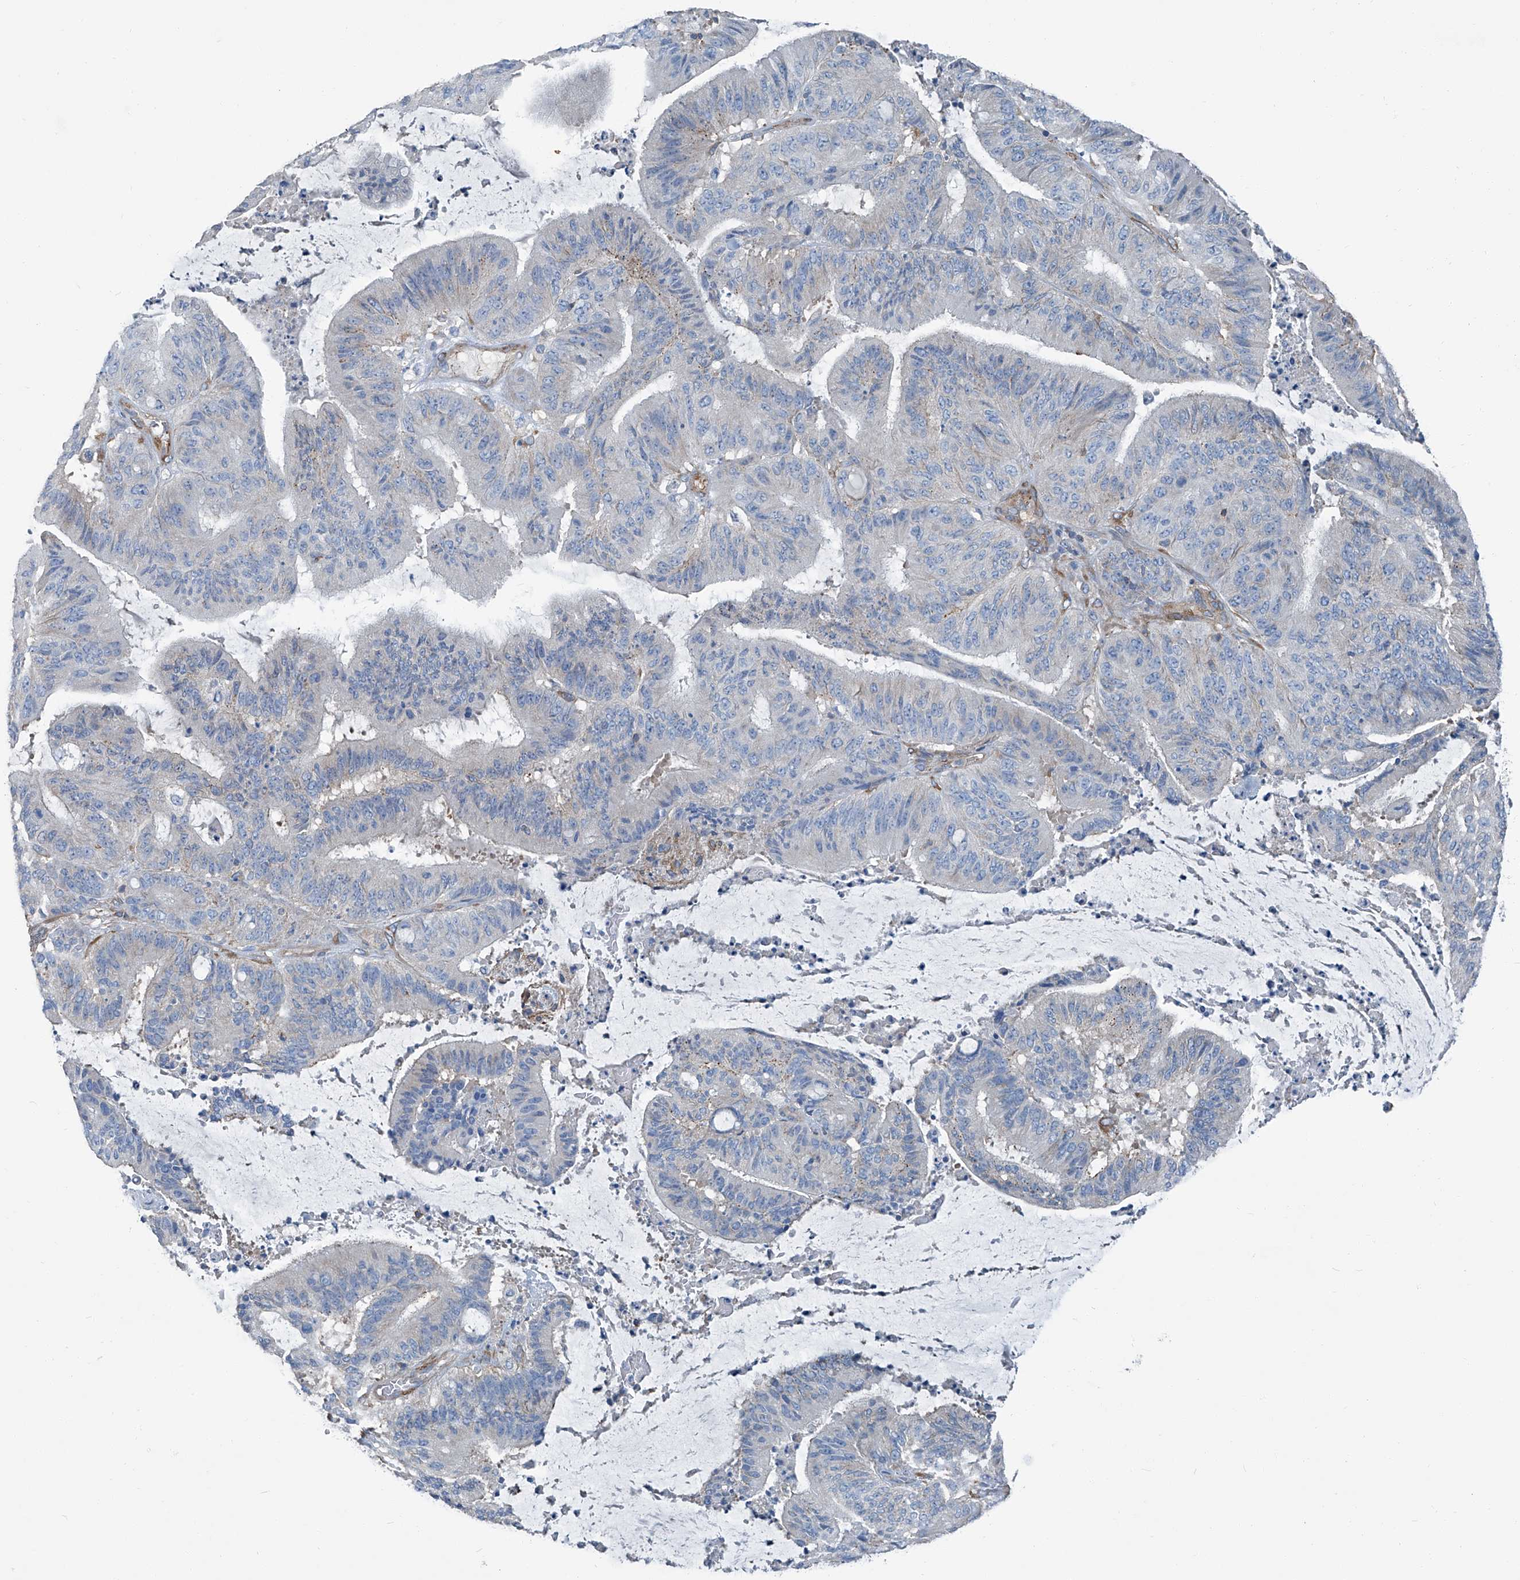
{"staining": {"intensity": "negative", "quantity": "none", "location": "none"}, "tissue": "liver cancer", "cell_type": "Tumor cells", "image_type": "cancer", "snomed": [{"axis": "morphology", "description": "Normal tissue, NOS"}, {"axis": "morphology", "description": "Cholangiocarcinoma"}, {"axis": "topography", "description": "Liver"}, {"axis": "topography", "description": "Peripheral nerve tissue"}], "caption": "Image shows no protein positivity in tumor cells of liver cholangiocarcinoma tissue.", "gene": "SEPTIN7", "patient": {"sex": "female", "age": 73}}